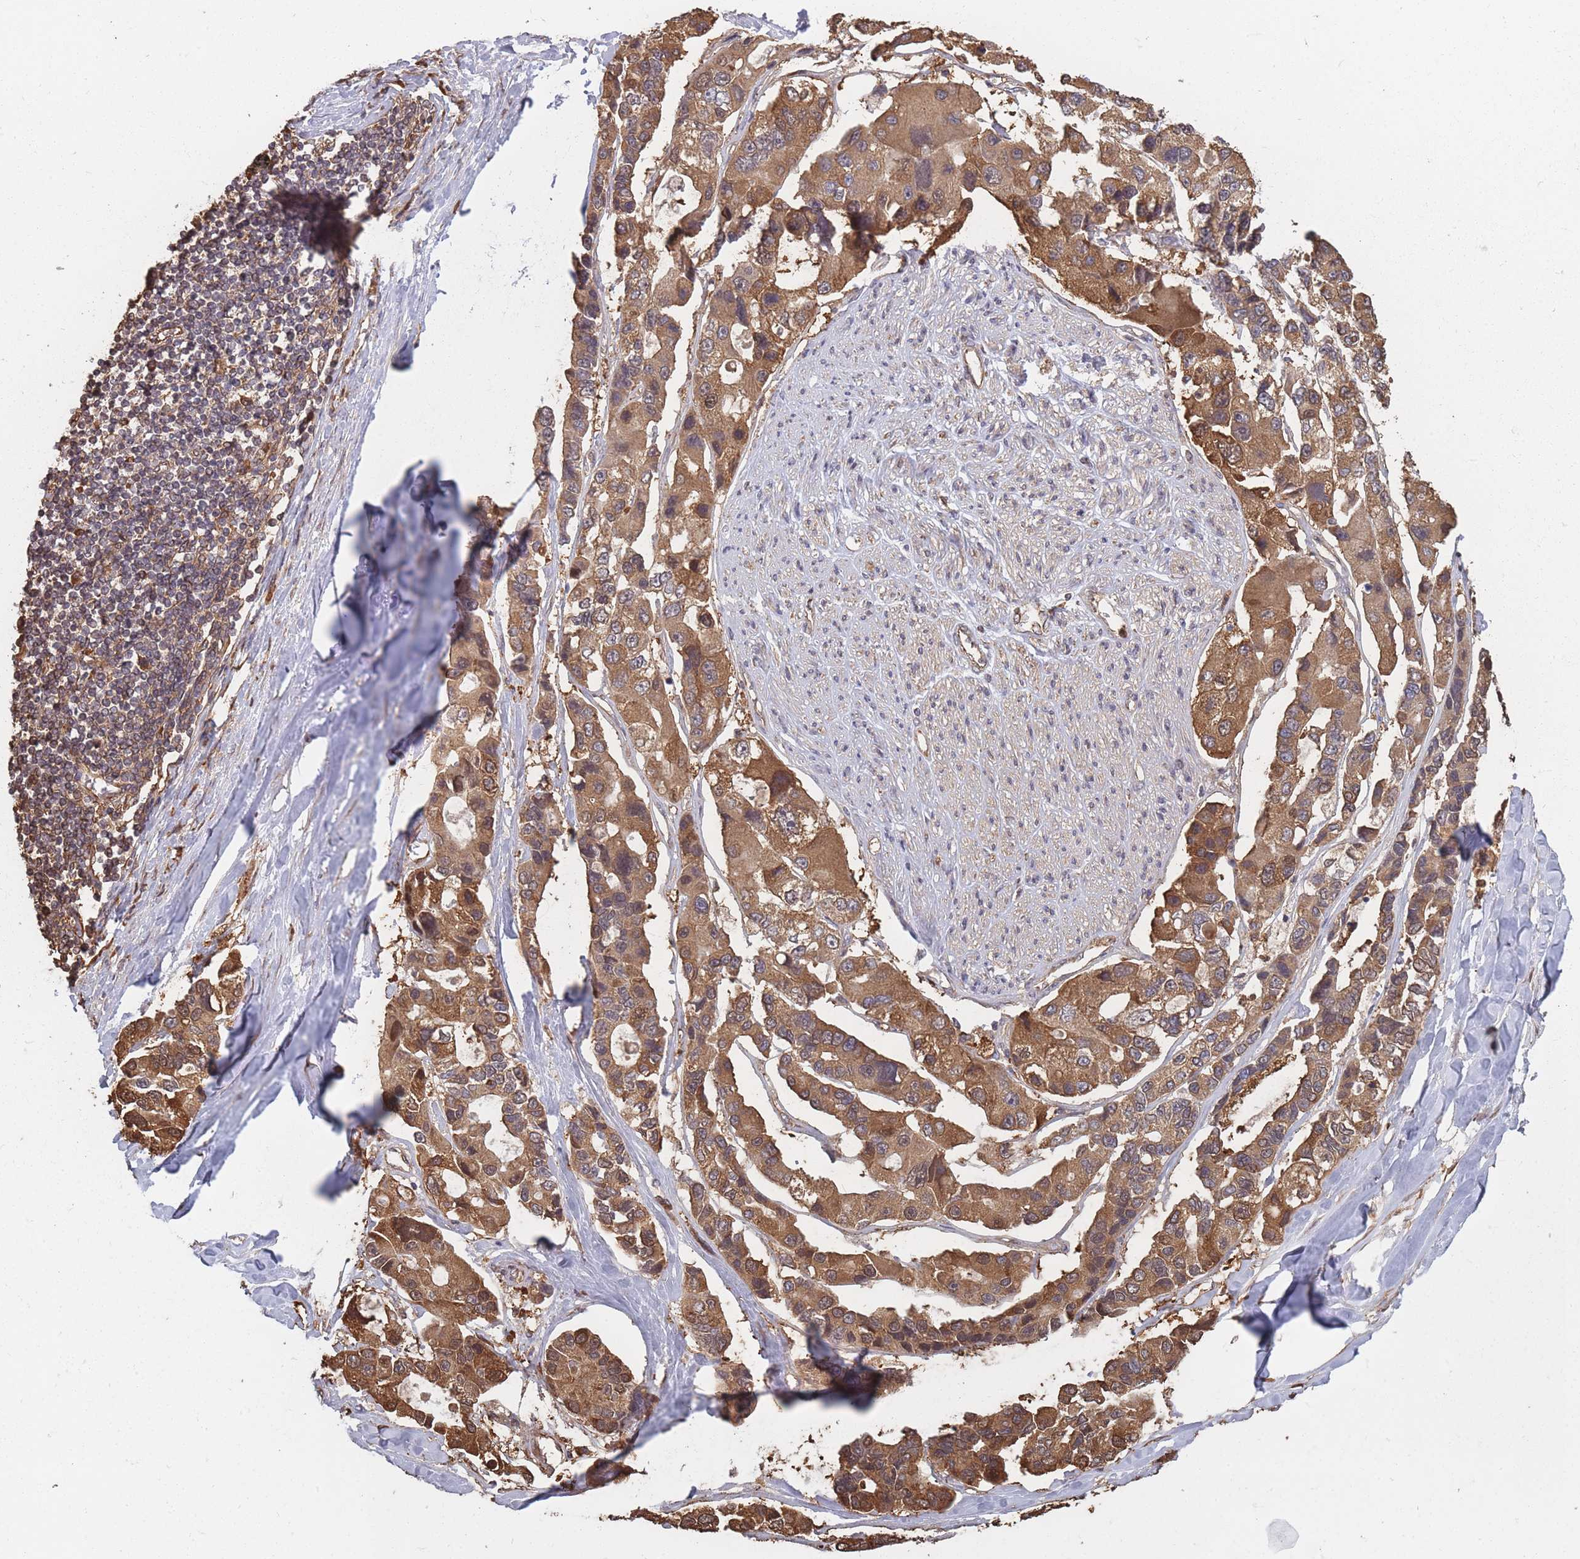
{"staining": {"intensity": "moderate", "quantity": ">75%", "location": "cytoplasmic/membranous"}, "tissue": "lung cancer", "cell_type": "Tumor cells", "image_type": "cancer", "snomed": [{"axis": "morphology", "description": "Adenocarcinoma, NOS"}, {"axis": "topography", "description": "Lung"}], "caption": "Protein expression analysis of human adenocarcinoma (lung) reveals moderate cytoplasmic/membranous staining in approximately >75% of tumor cells.", "gene": "ARL13B", "patient": {"sex": "female", "age": 54}}